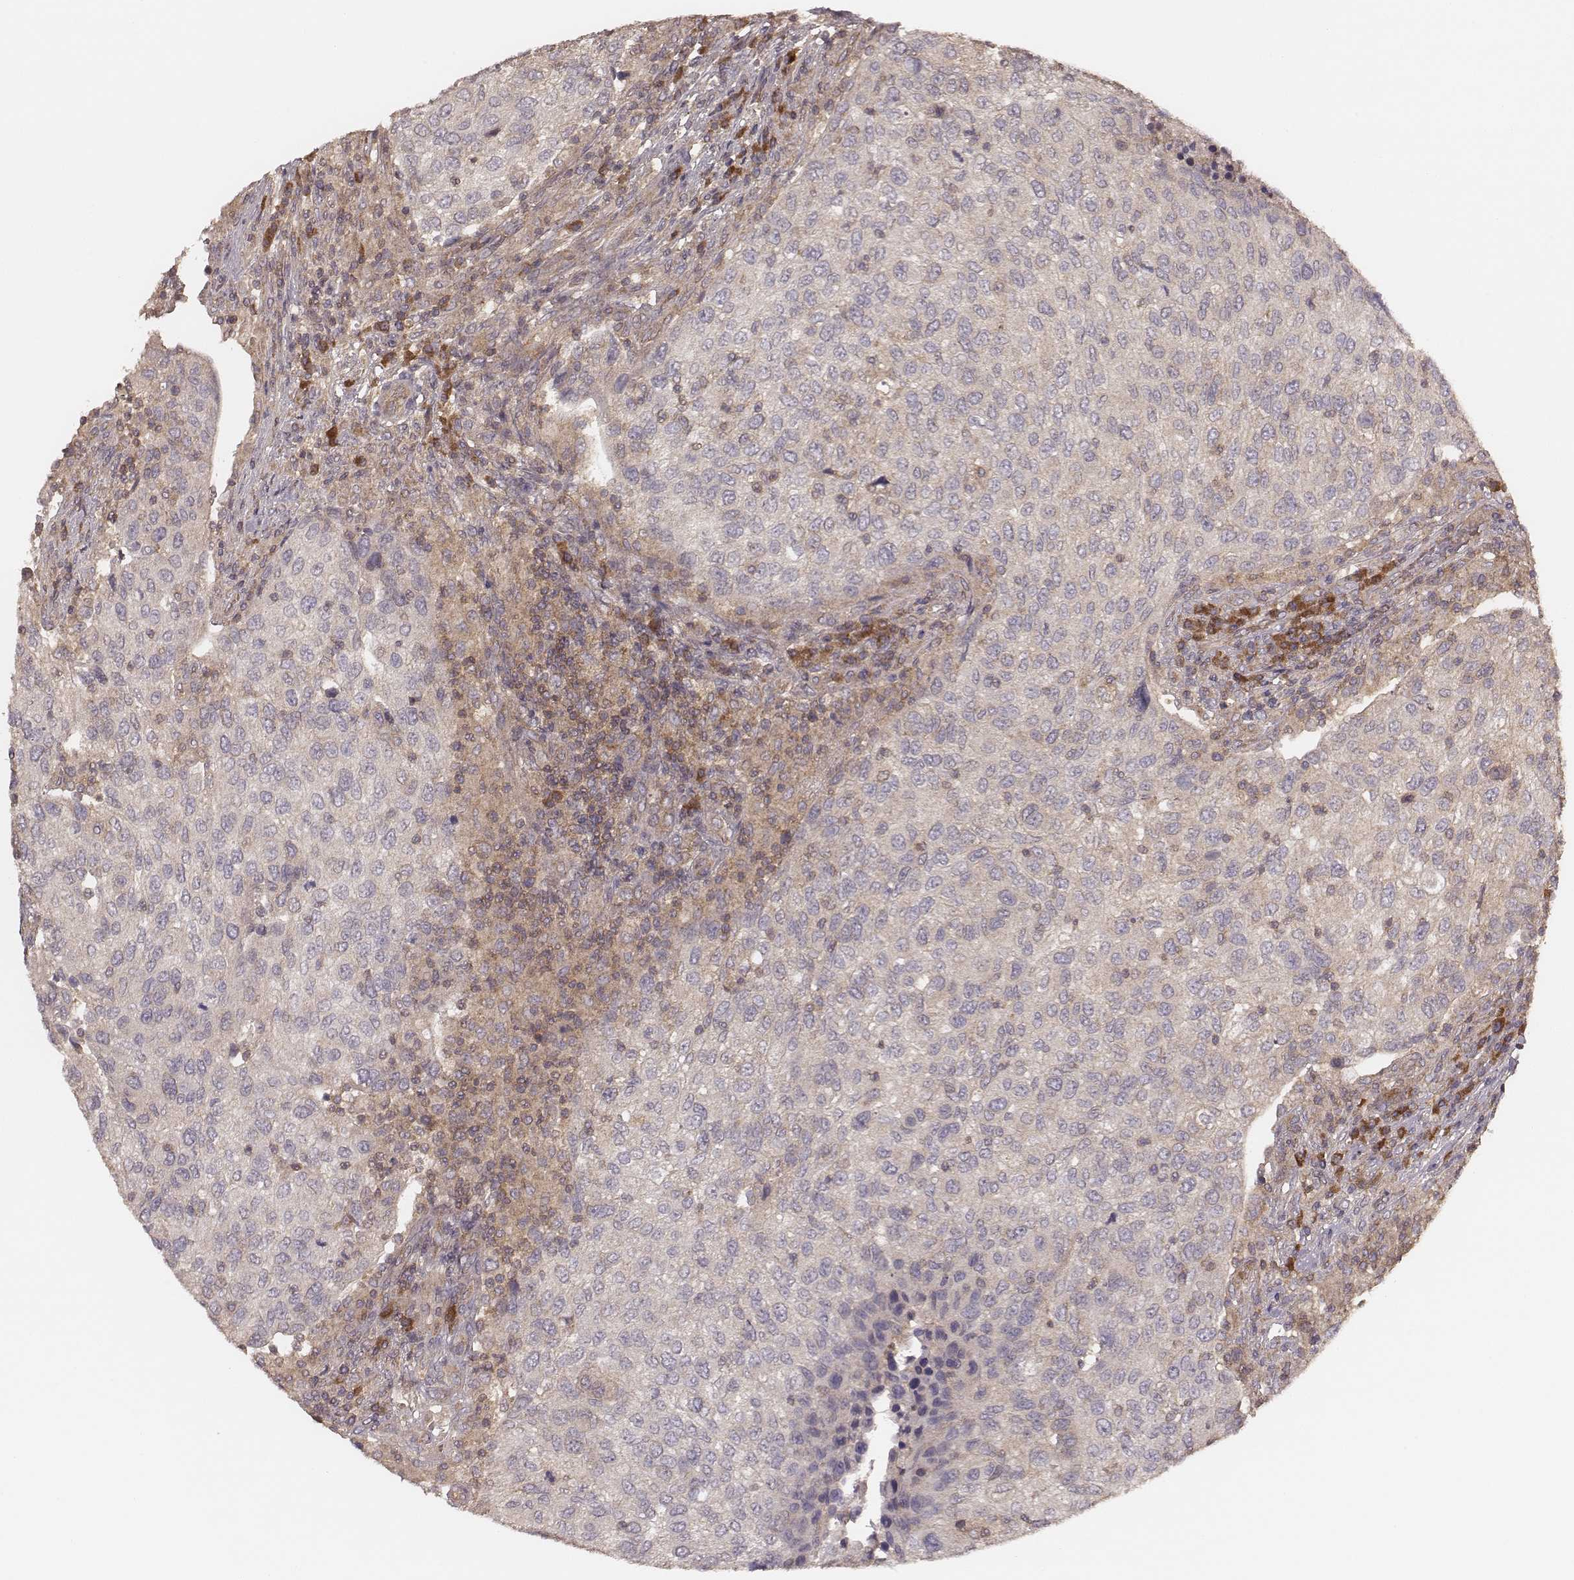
{"staining": {"intensity": "negative", "quantity": "none", "location": "none"}, "tissue": "urothelial cancer", "cell_type": "Tumor cells", "image_type": "cancer", "snomed": [{"axis": "morphology", "description": "Urothelial carcinoma, High grade"}, {"axis": "topography", "description": "Urinary bladder"}], "caption": "There is no significant expression in tumor cells of urothelial carcinoma (high-grade).", "gene": "CARS1", "patient": {"sex": "female", "age": 78}}